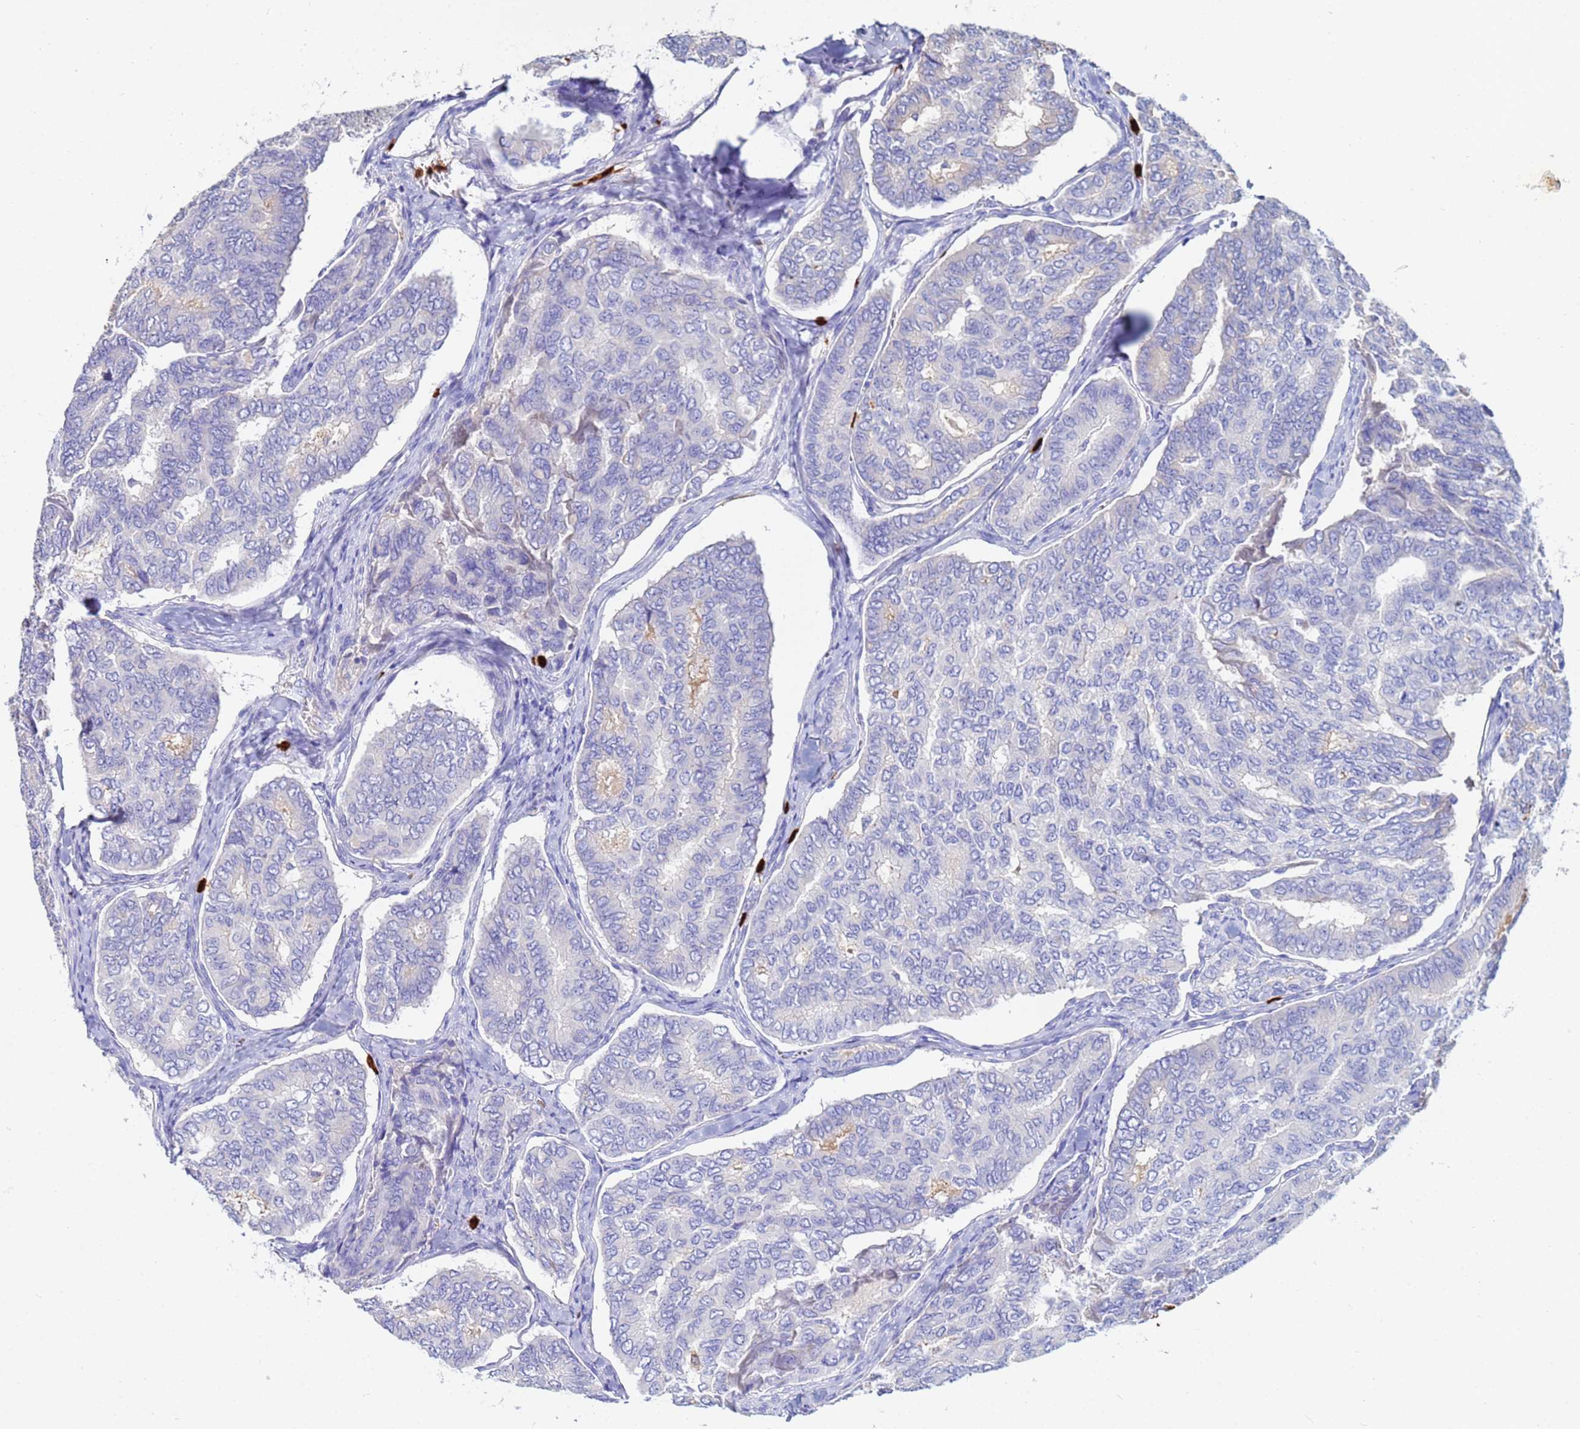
{"staining": {"intensity": "negative", "quantity": "none", "location": "none"}, "tissue": "thyroid cancer", "cell_type": "Tumor cells", "image_type": "cancer", "snomed": [{"axis": "morphology", "description": "Papillary adenocarcinoma, NOS"}, {"axis": "topography", "description": "Thyroid gland"}], "caption": "IHC histopathology image of thyroid papillary adenocarcinoma stained for a protein (brown), which demonstrates no positivity in tumor cells.", "gene": "TUBAL3", "patient": {"sex": "female", "age": 35}}